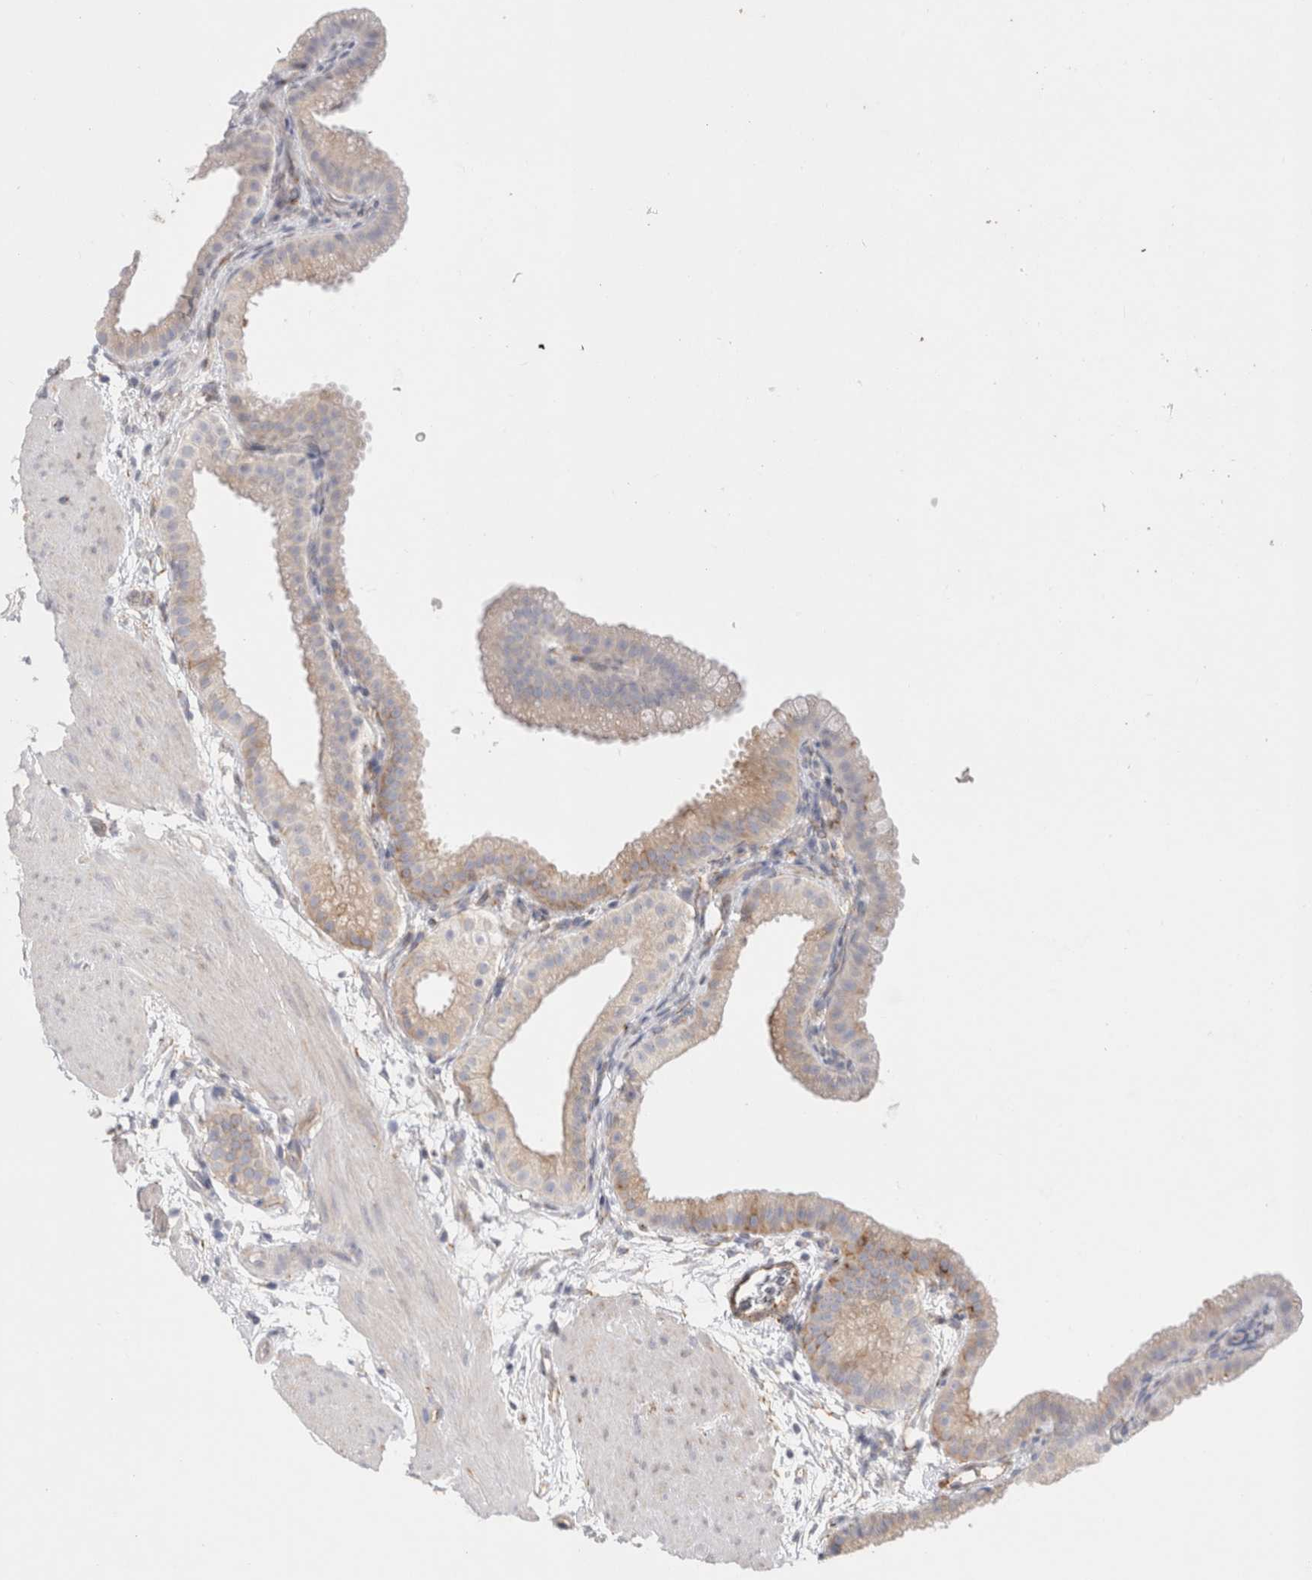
{"staining": {"intensity": "weak", "quantity": "25%-75%", "location": "cytoplasmic/membranous"}, "tissue": "gallbladder", "cell_type": "Glandular cells", "image_type": "normal", "snomed": [{"axis": "morphology", "description": "Normal tissue, NOS"}, {"axis": "topography", "description": "Gallbladder"}], "caption": "Human gallbladder stained with a brown dye exhibits weak cytoplasmic/membranous positive expression in approximately 25%-75% of glandular cells.", "gene": "CNPY4", "patient": {"sex": "female", "age": 64}}